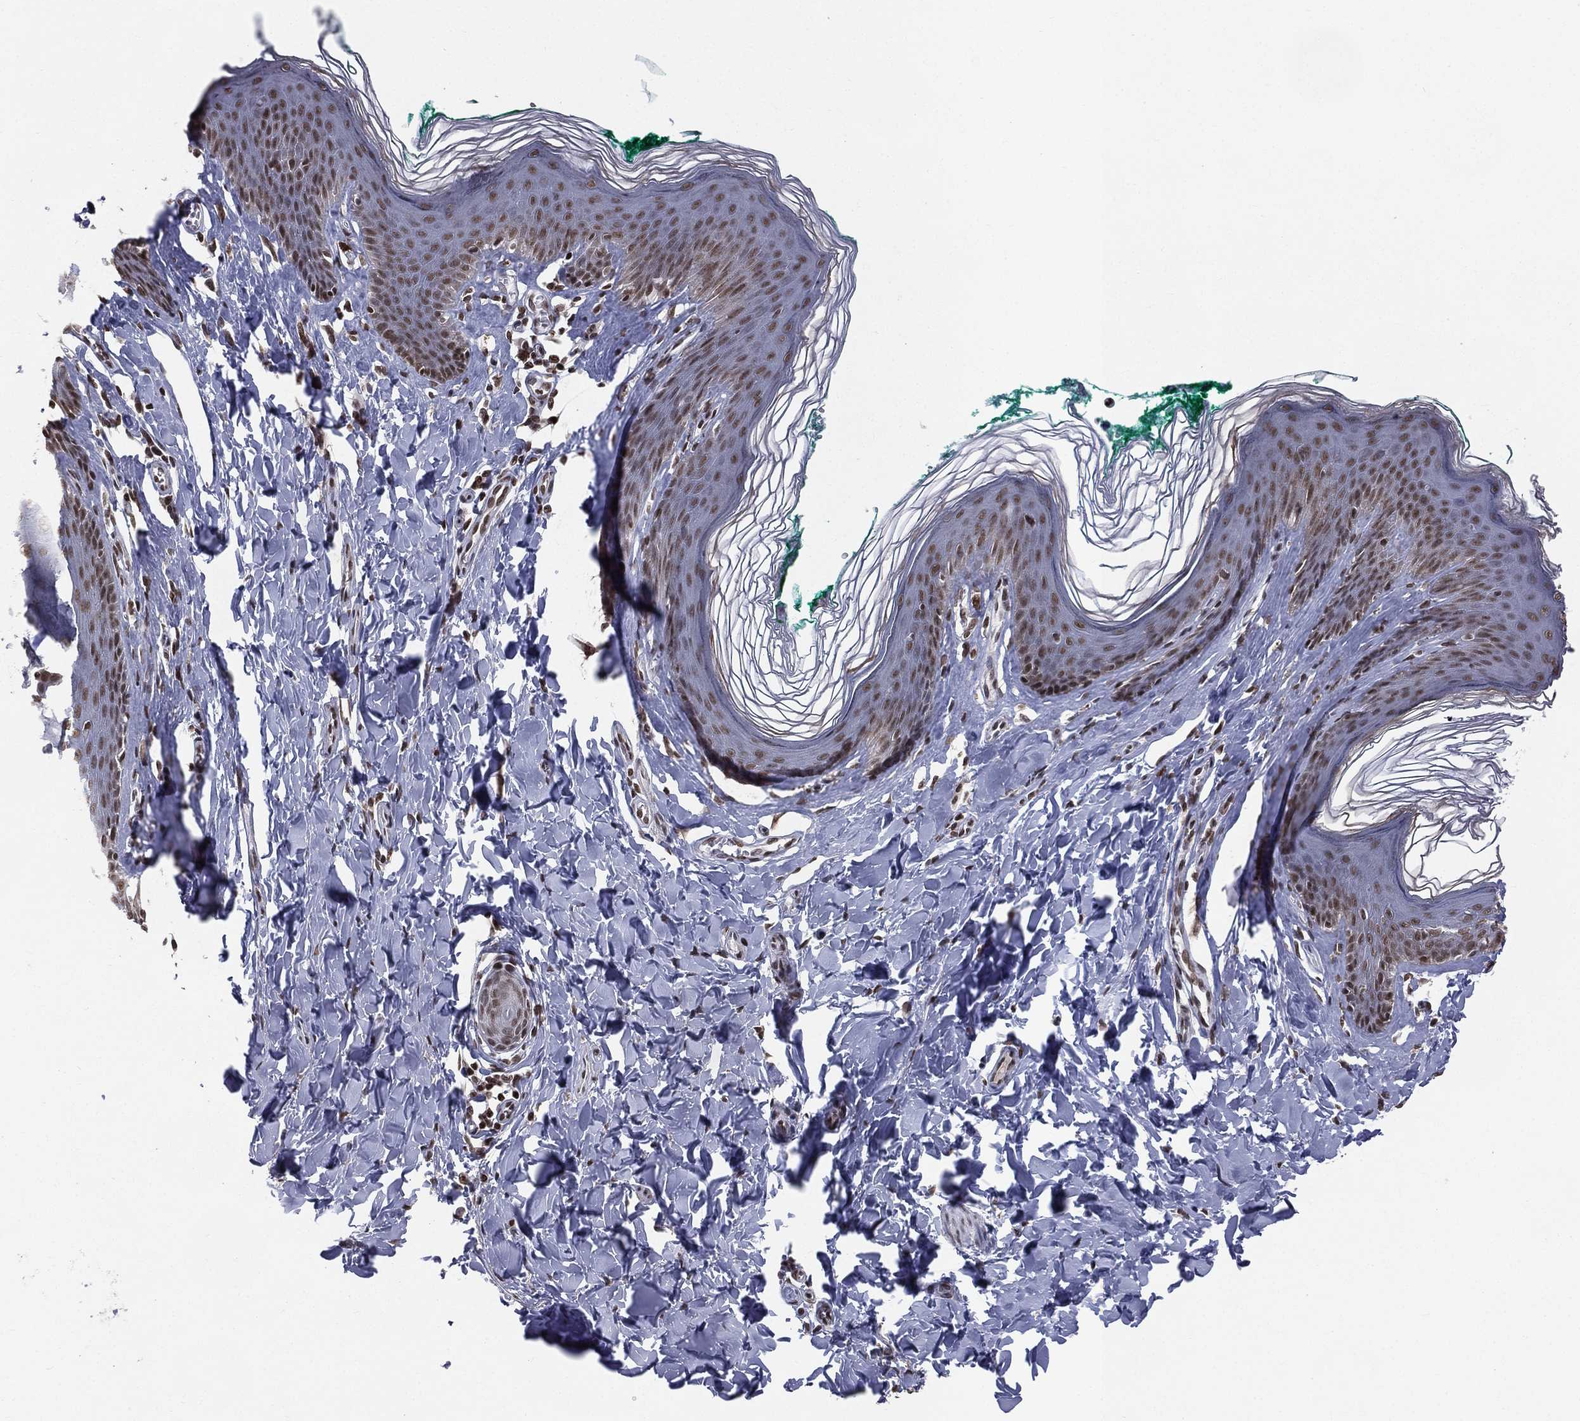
{"staining": {"intensity": "moderate", "quantity": ">75%", "location": "nuclear"}, "tissue": "skin", "cell_type": "Epidermal cells", "image_type": "normal", "snomed": [{"axis": "morphology", "description": "Normal tissue, NOS"}, {"axis": "topography", "description": "Vulva"}], "caption": "Epidermal cells display medium levels of moderate nuclear expression in approximately >75% of cells in unremarkable skin.", "gene": "RFX7", "patient": {"sex": "female", "age": 66}}